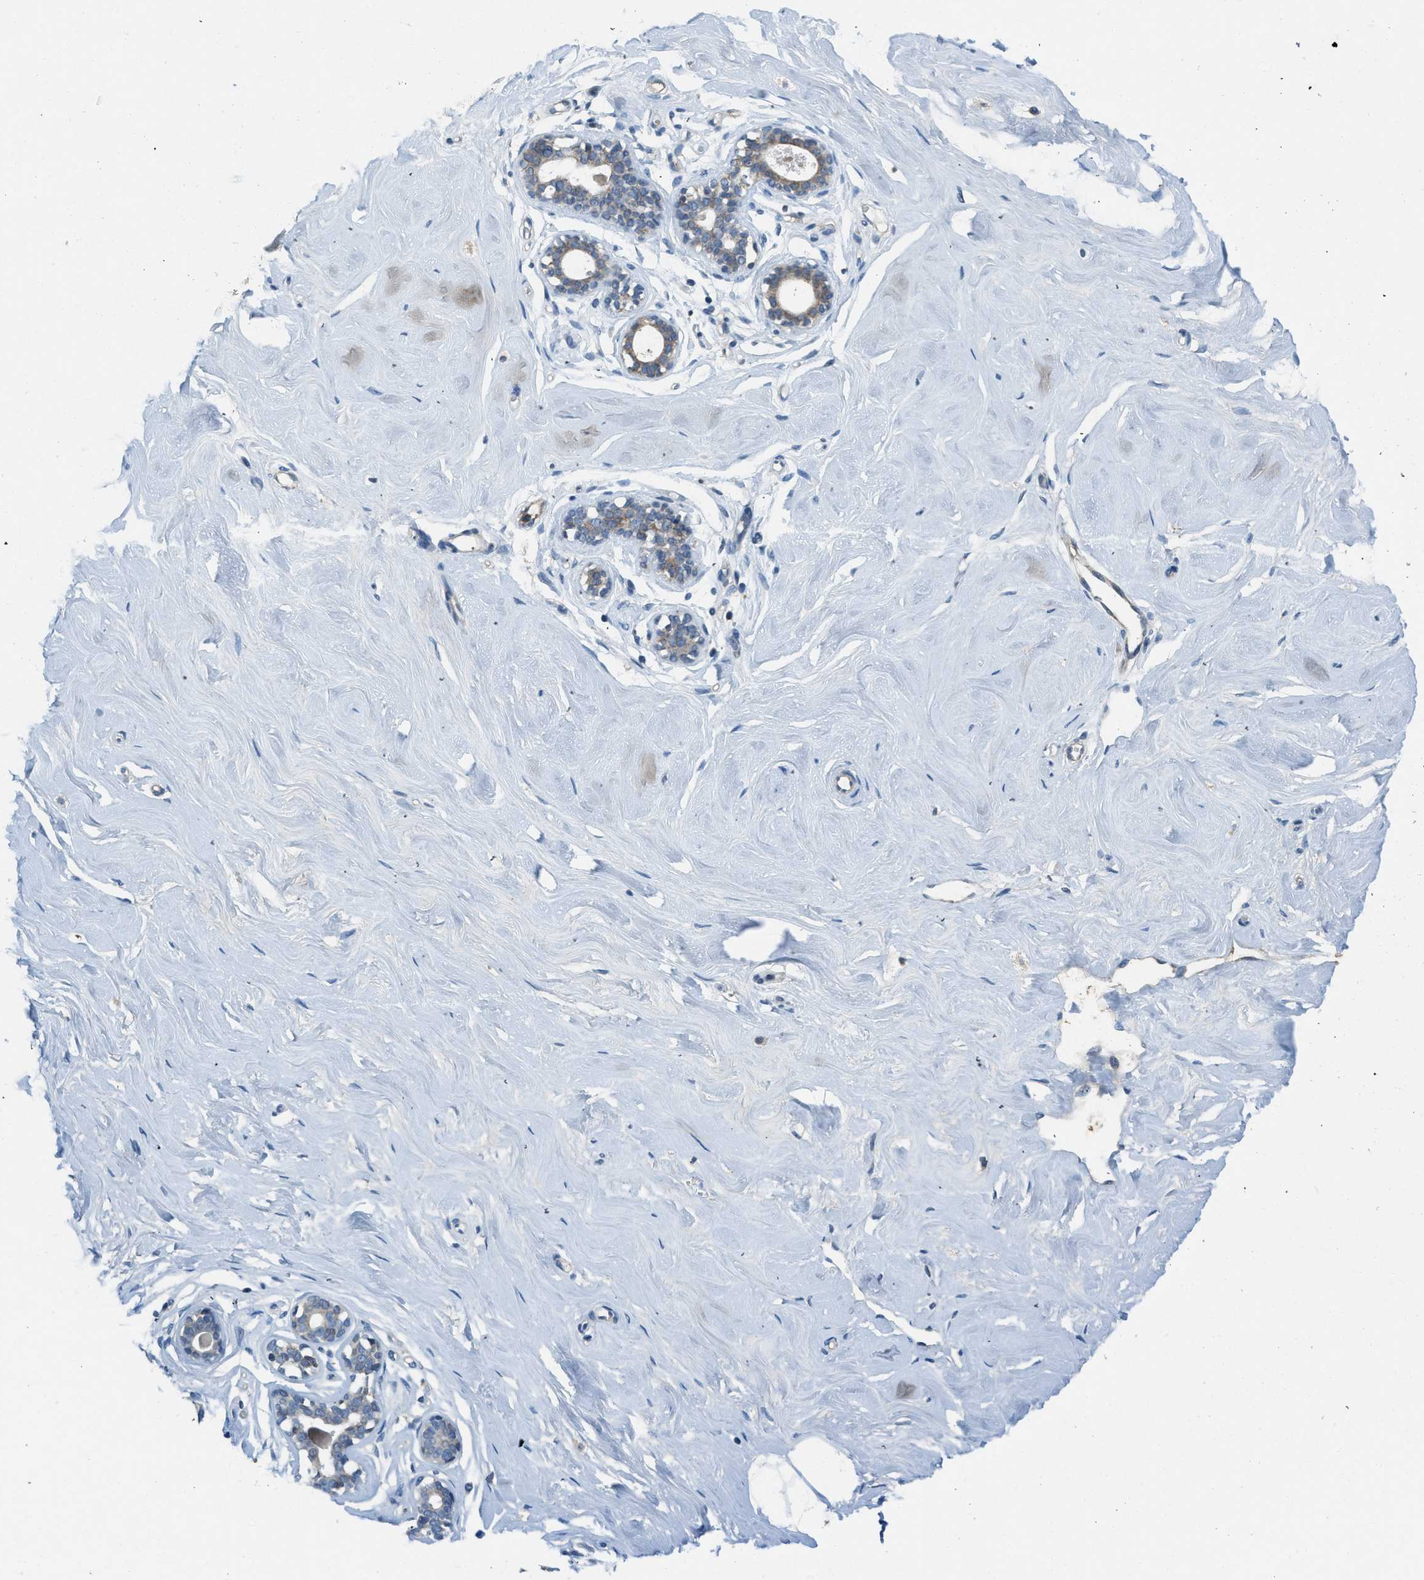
{"staining": {"intensity": "negative", "quantity": "none", "location": "none"}, "tissue": "breast", "cell_type": "Adipocytes", "image_type": "normal", "snomed": [{"axis": "morphology", "description": "Normal tissue, NOS"}, {"axis": "topography", "description": "Breast"}], "caption": "This is an immunohistochemistry (IHC) photomicrograph of benign human breast. There is no positivity in adipocytes.", "gene": "BCAP31", "patient": {"sex": "female", "age": 23}}